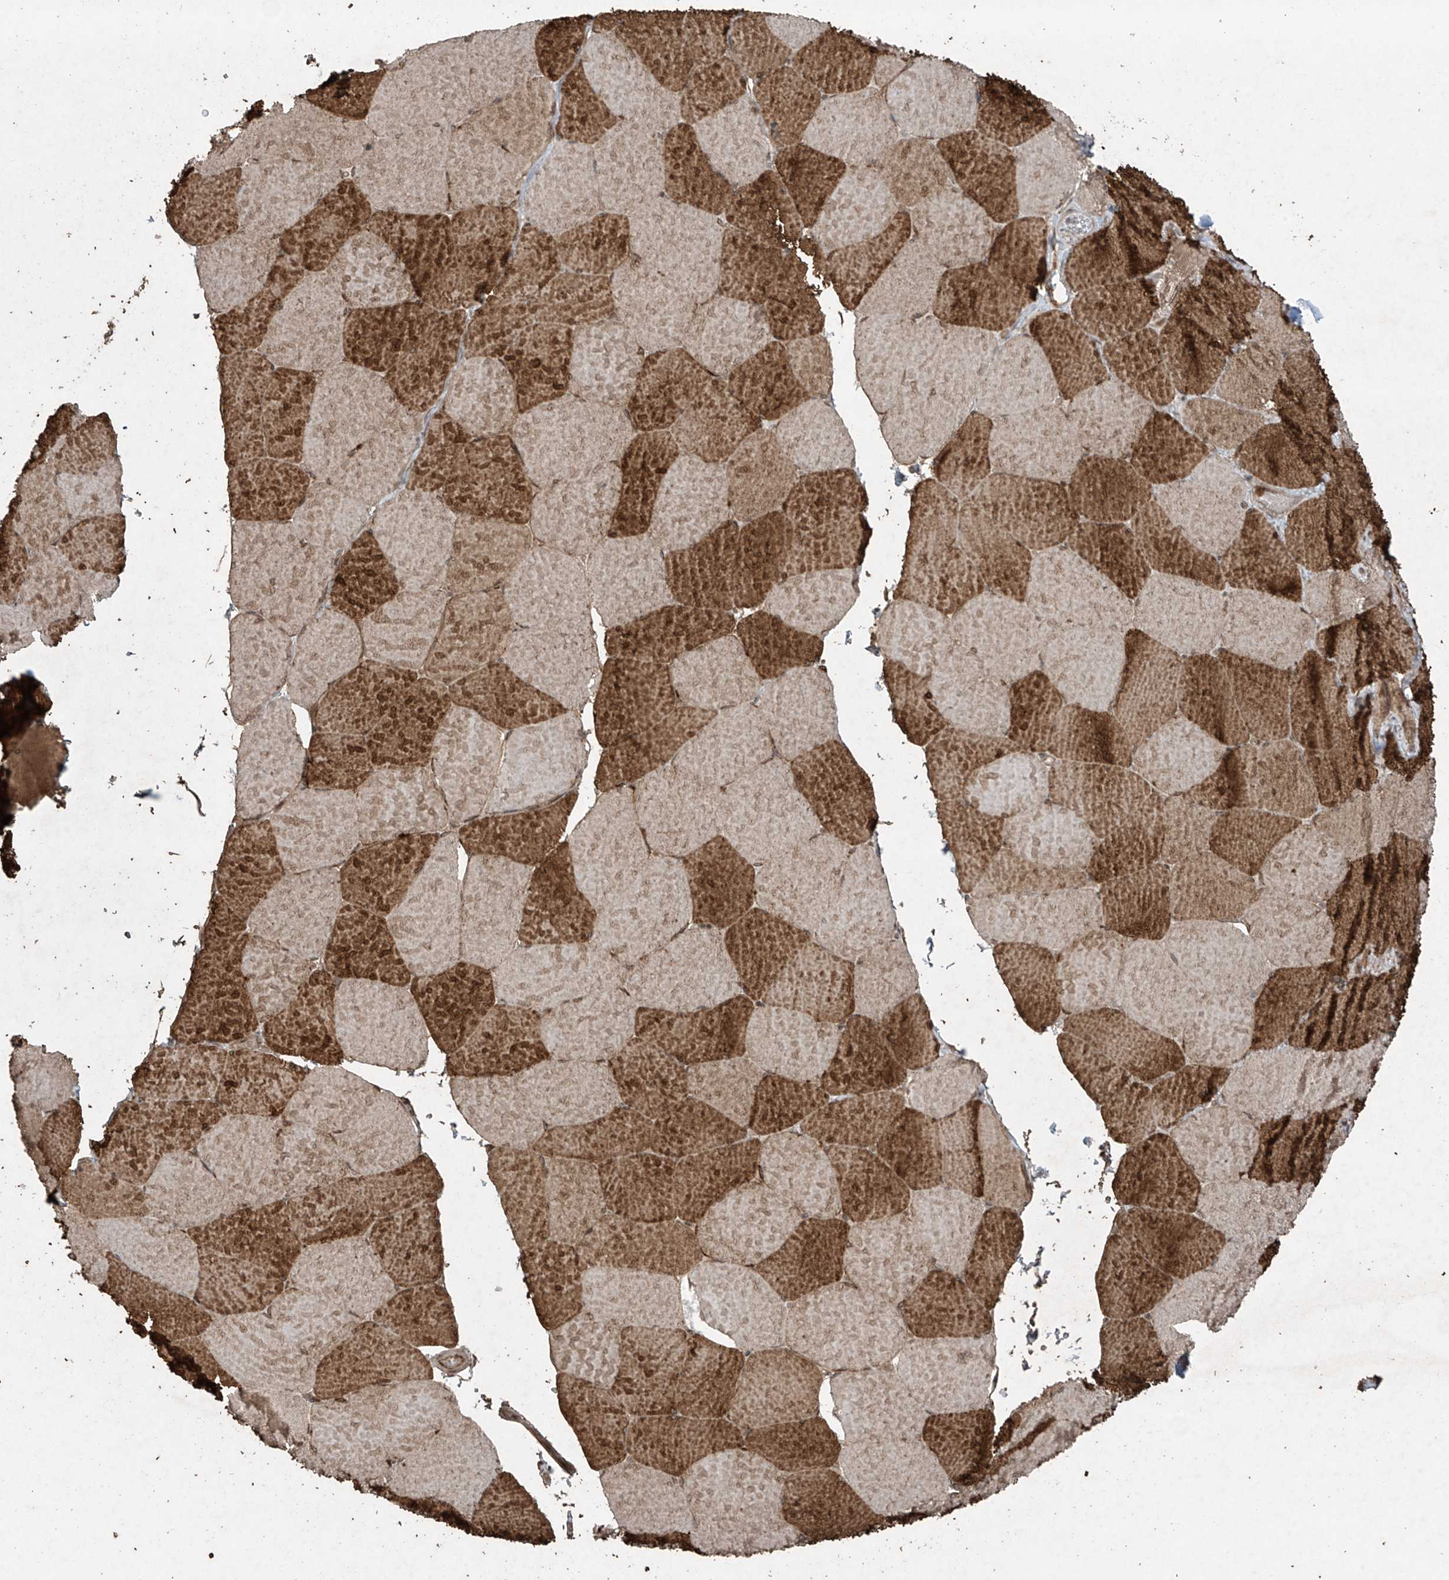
{"staining": {"intensity": "strong", "quantity": "25%-75%", "location": "cytoplasmic/membranous"}, "tissue": "skeletal muscle", "cell_type": "Myocytes", "image_type": "normal", "snomed": [{"axis": "morphology", "description": "Normal tissue, NOS"}, {"axis": "topography", "description": "Skeletal muscle"}, {"axis": "topography", "description": "Head-Neck"}], "caption": "This is an image of immunohistochemistry (IHC) staining of normal skeletal muscle, which shows strong staining in the cytoplasmic/membranous of myocytes.", "gene": "PGPEP1", "patient": {"sex": "male", "age": 66}}